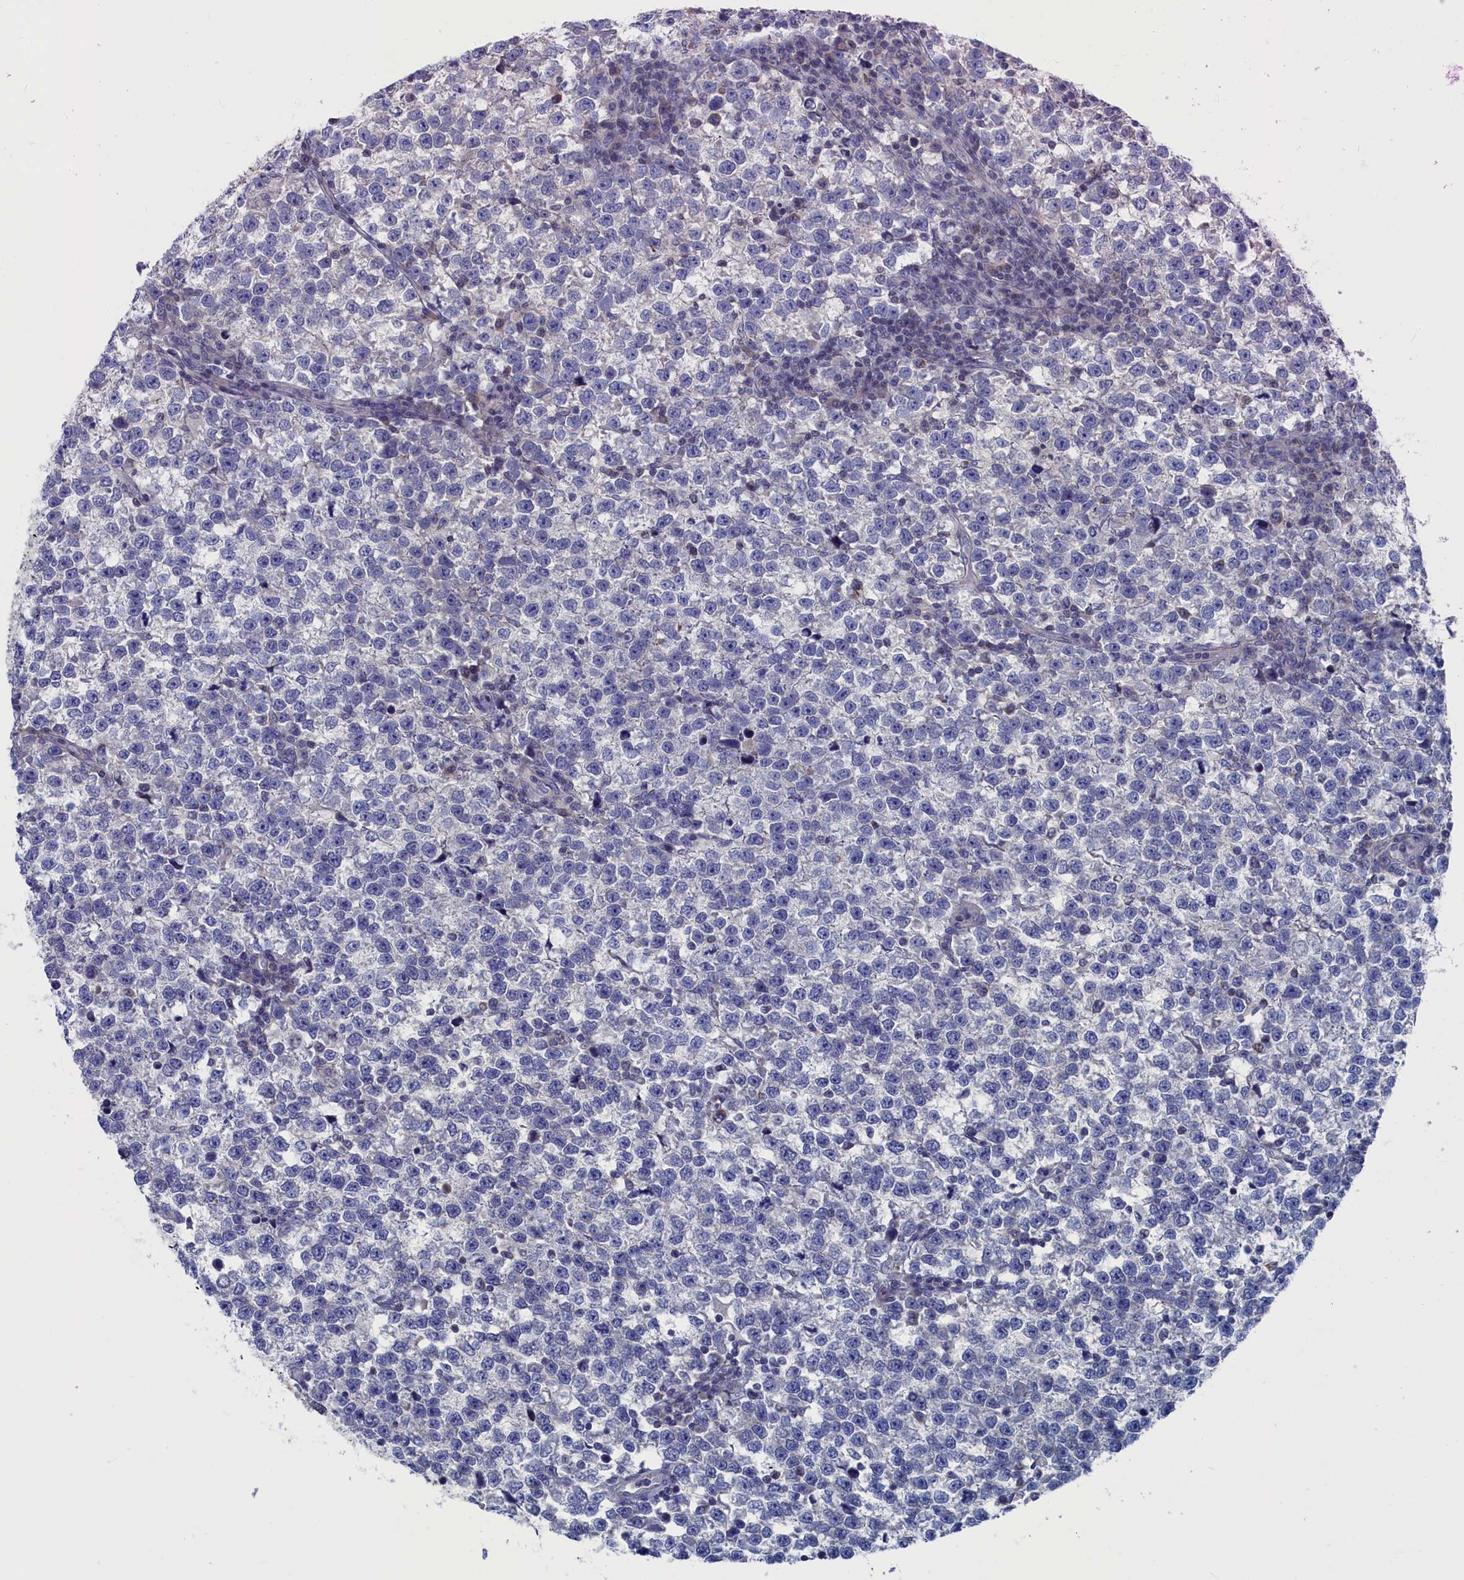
{"staining": {"intensity": "negative", "quantity": "none", "location": "none"}, "tissue": "testis cancer", "cell_type": "Tumor cells", "image_type": "cancer", "snomed": [{"axis": "morphology", "description": "Normal tissue, NOS"}, {"axis": "morphology", "description": "Seminoma, NOS"}, {"axis": "topography", "description": "Testis"}], "caption": "Human seminoma (testis) stained for a protein using IHC displays no positivity in tumor cells.", "gene": "CEND1", "patient": {"sex": "male", "age": 43}}